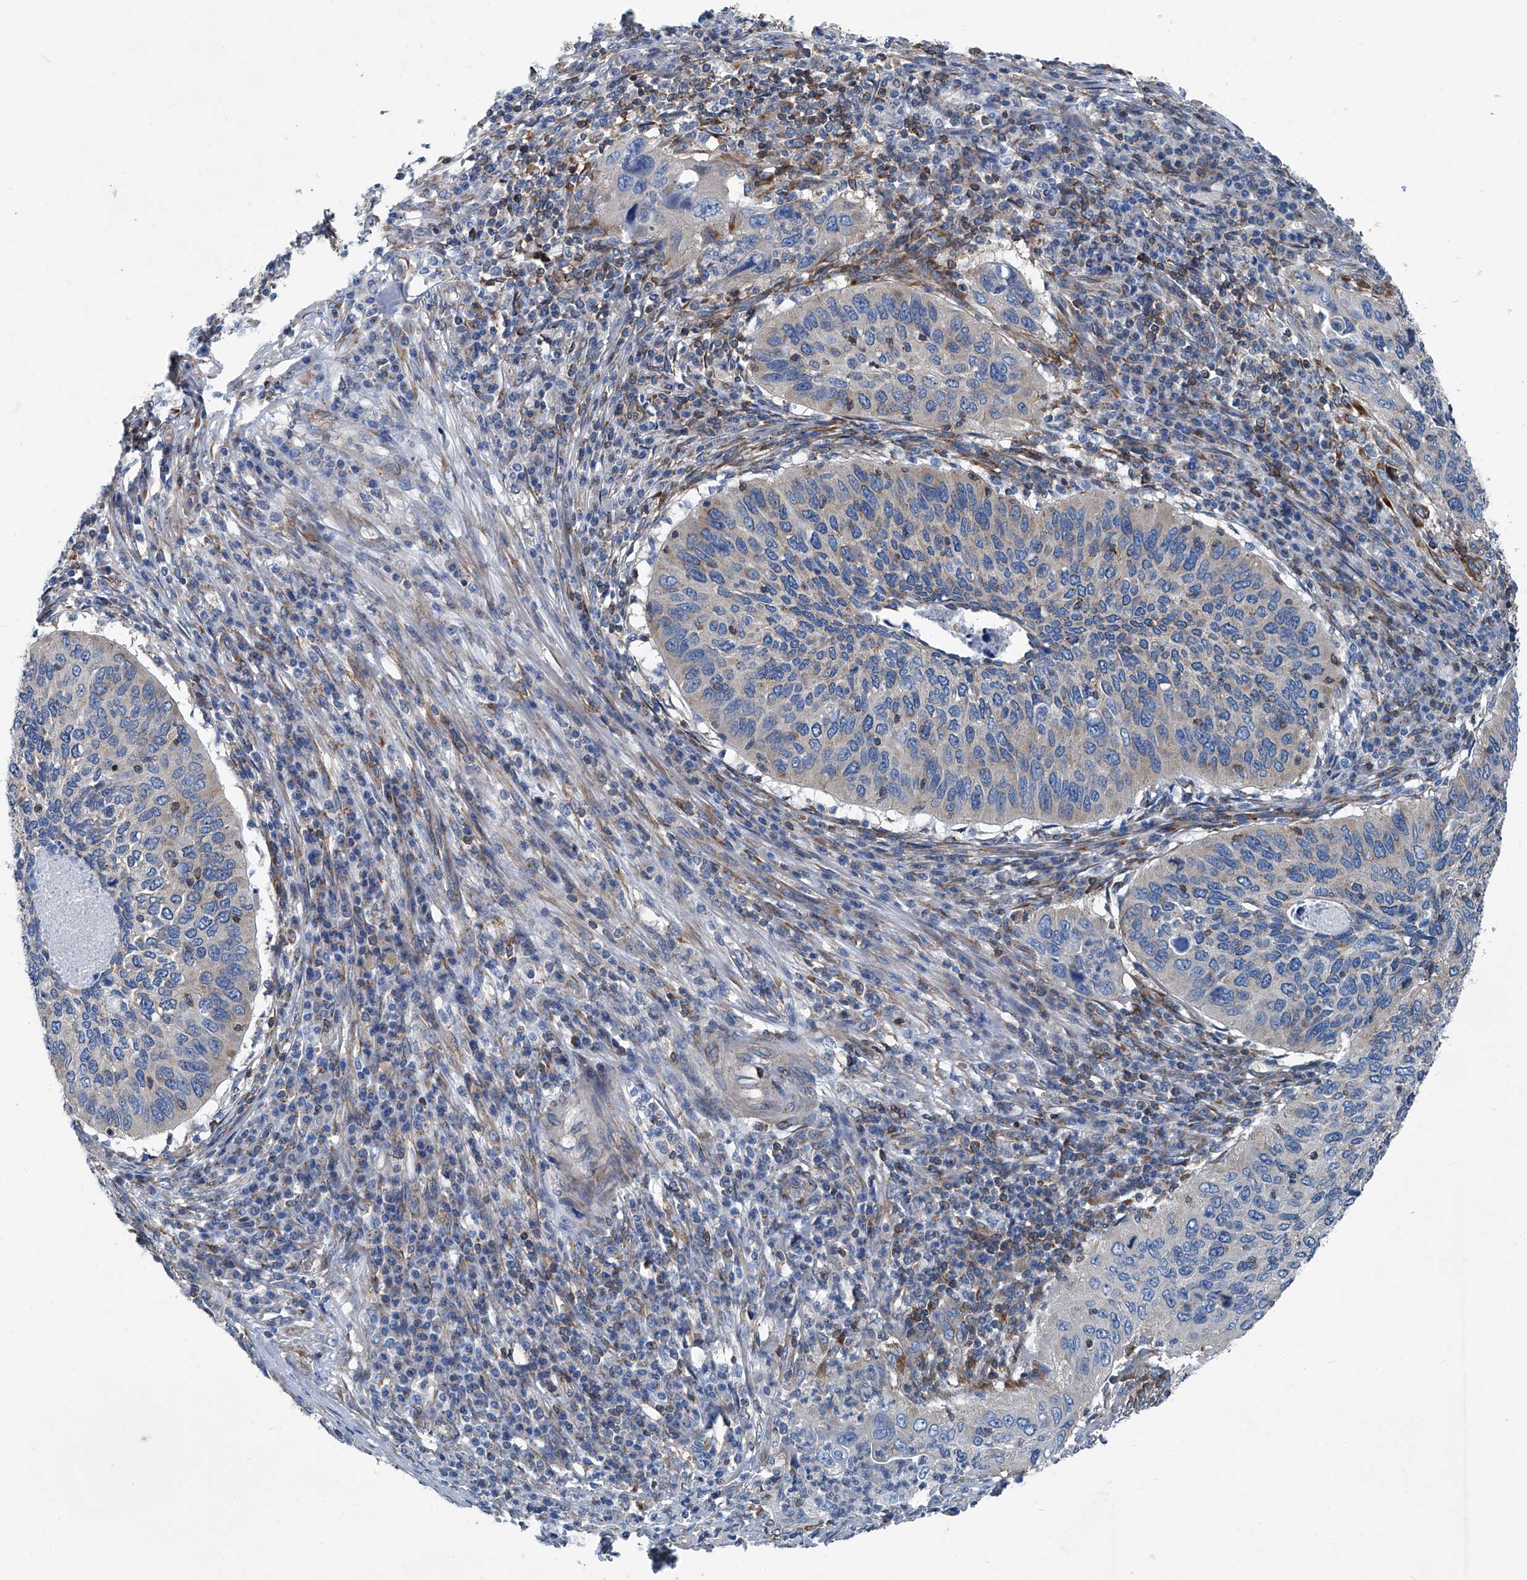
{"staining": {"intensity": "negative", "quantity": "none", "location": "none"}, "tissue": "cervical cancer", "cell_type": "Tumor cells", "image_type": "cancer", "snomed": [{"axis": "morphology", "description": "Squamous cell carcinoma, NOS"}, {"axis": "topography", "description": "Cervix"}], "caption": "DAB immunohistochemical staining of squamous cell carcinoma (cervical) demonstrates no significant positivity in tumor cells.", "gene": "SEPTIN7", "patient": {"sex": "female", "age": 38}}